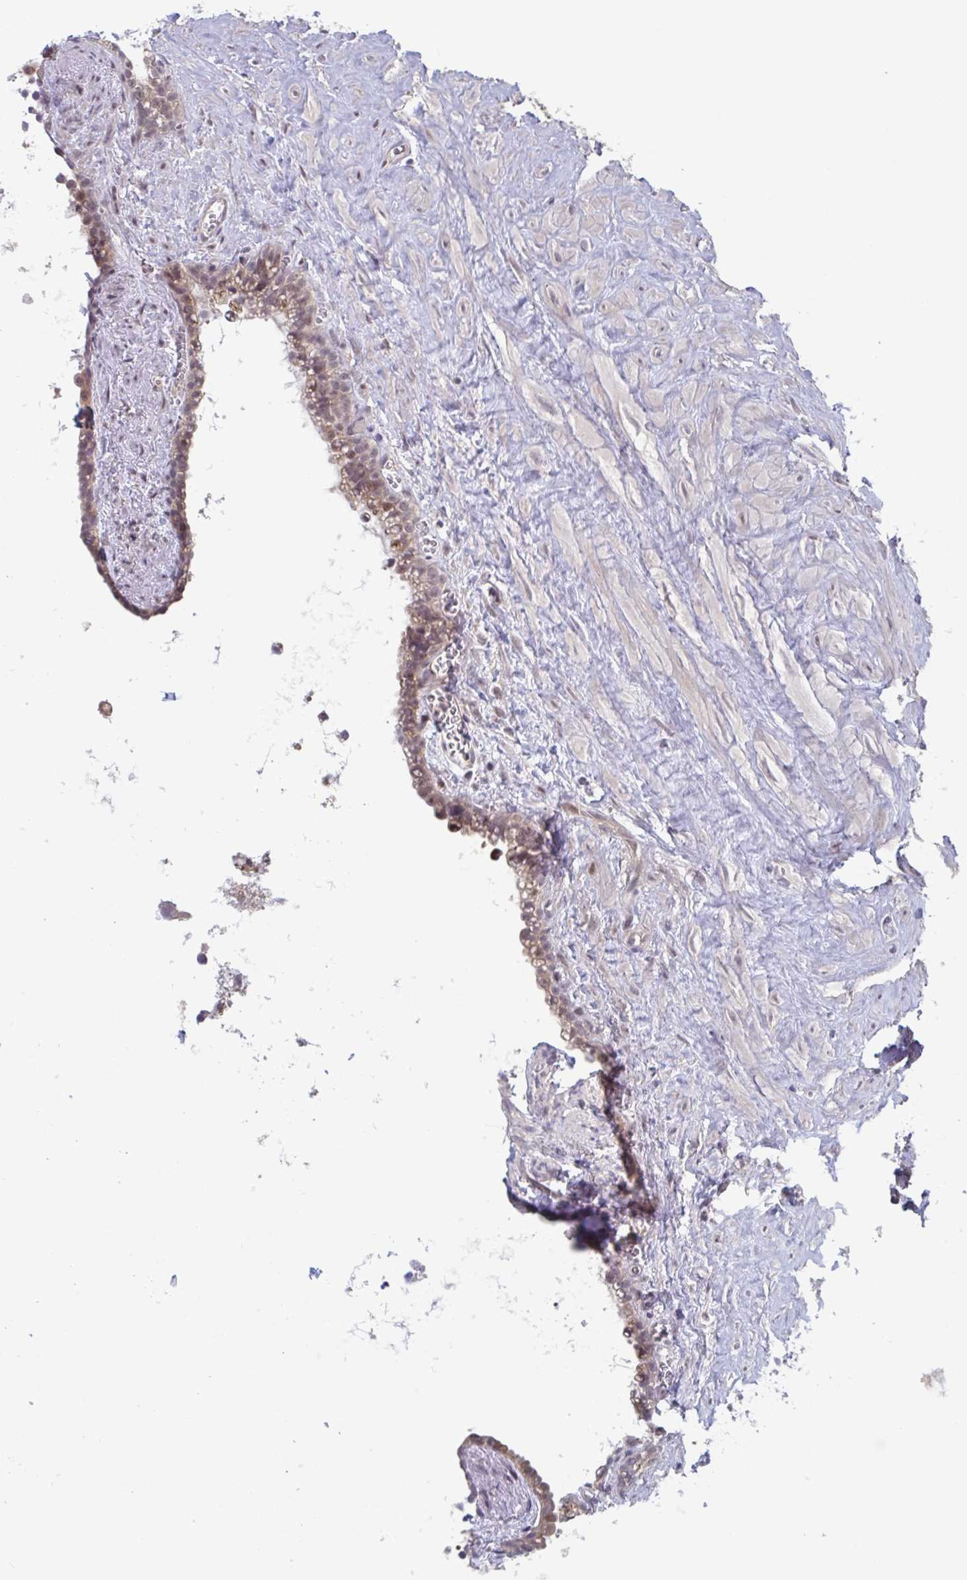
{"staining": {"intensity": "moderate", "quantity": "<25%", "location": "cytoplasmic/membranous,nuclear"}, "tissue": "seminal vesicle", "cell_type": "Glandular cells", "image_type": "normal", "snomed": [{"axis": "morphology", "description": "Normal tissue, NOS"}, {"axis": "topography", "description": "Seminal veicle"}], "caption": "Seminal vesicle stained with DAB (3,3'-diaminobenzidine) immunohistochemistry (IHC) exhibits low levels of moderate cytoplasmic/membranous,nuclear positivity in approximately <25% of glandular cells.", "gene": "RIOK1", "patient": {"sex": "male", "age": 76}}